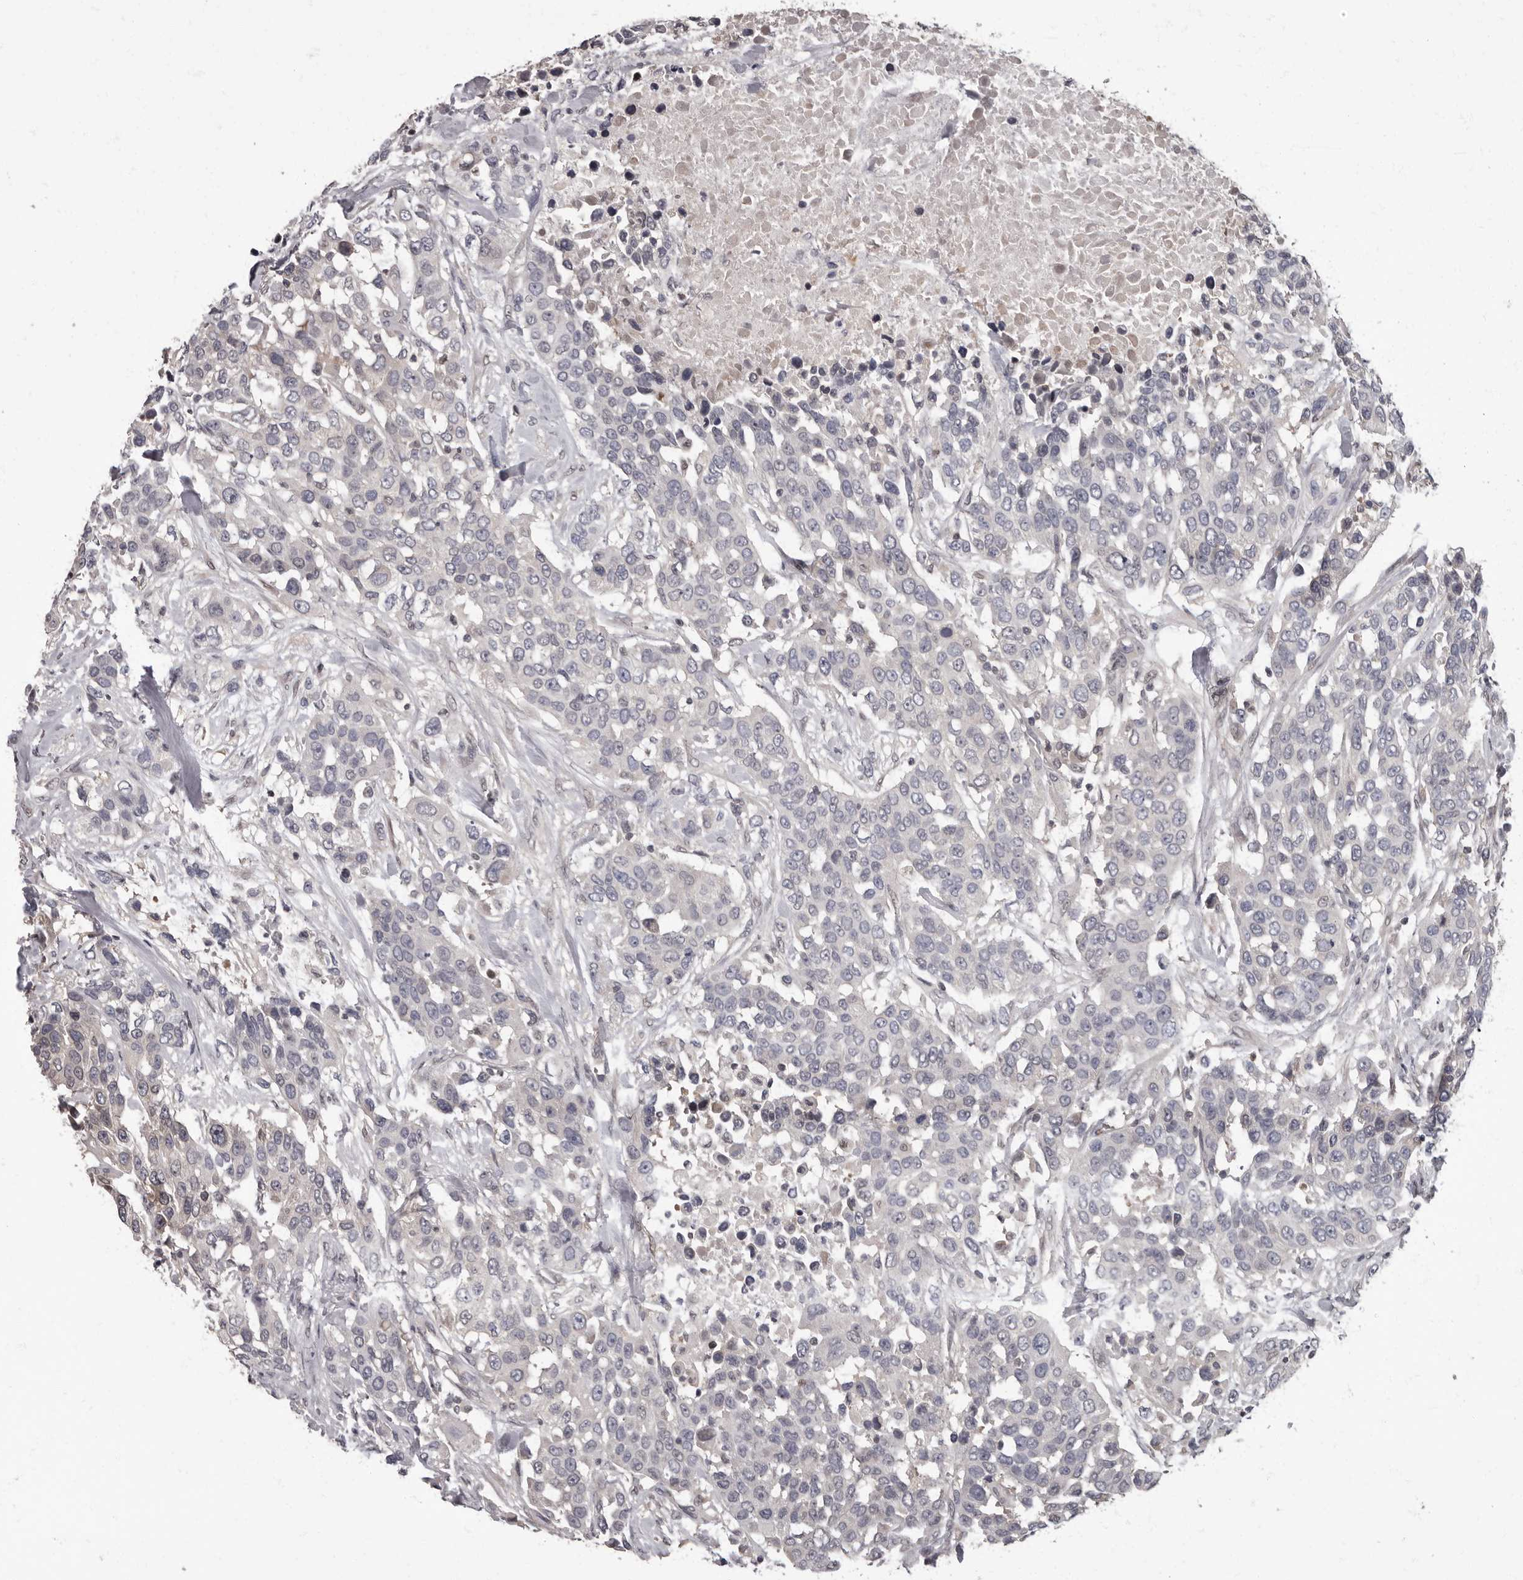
{"staining": {"intensity": "negative", "quantity": "none", "location": "none"}, "tissue": "urothelial cancer", "cell_type": "Tumor cells", "image_type": "cancer", "snomed": [{"axis": "morphology", "description": "Urothelial carcinoma, High grade"}, {"axis": "topography", "description": "Urinary bladder"}], "caption": "IHC of human urothelial cancer displays no positivity in tumor cells.", "gene": "C1orf50", "patient": {"sex": "female", "age": 80}}